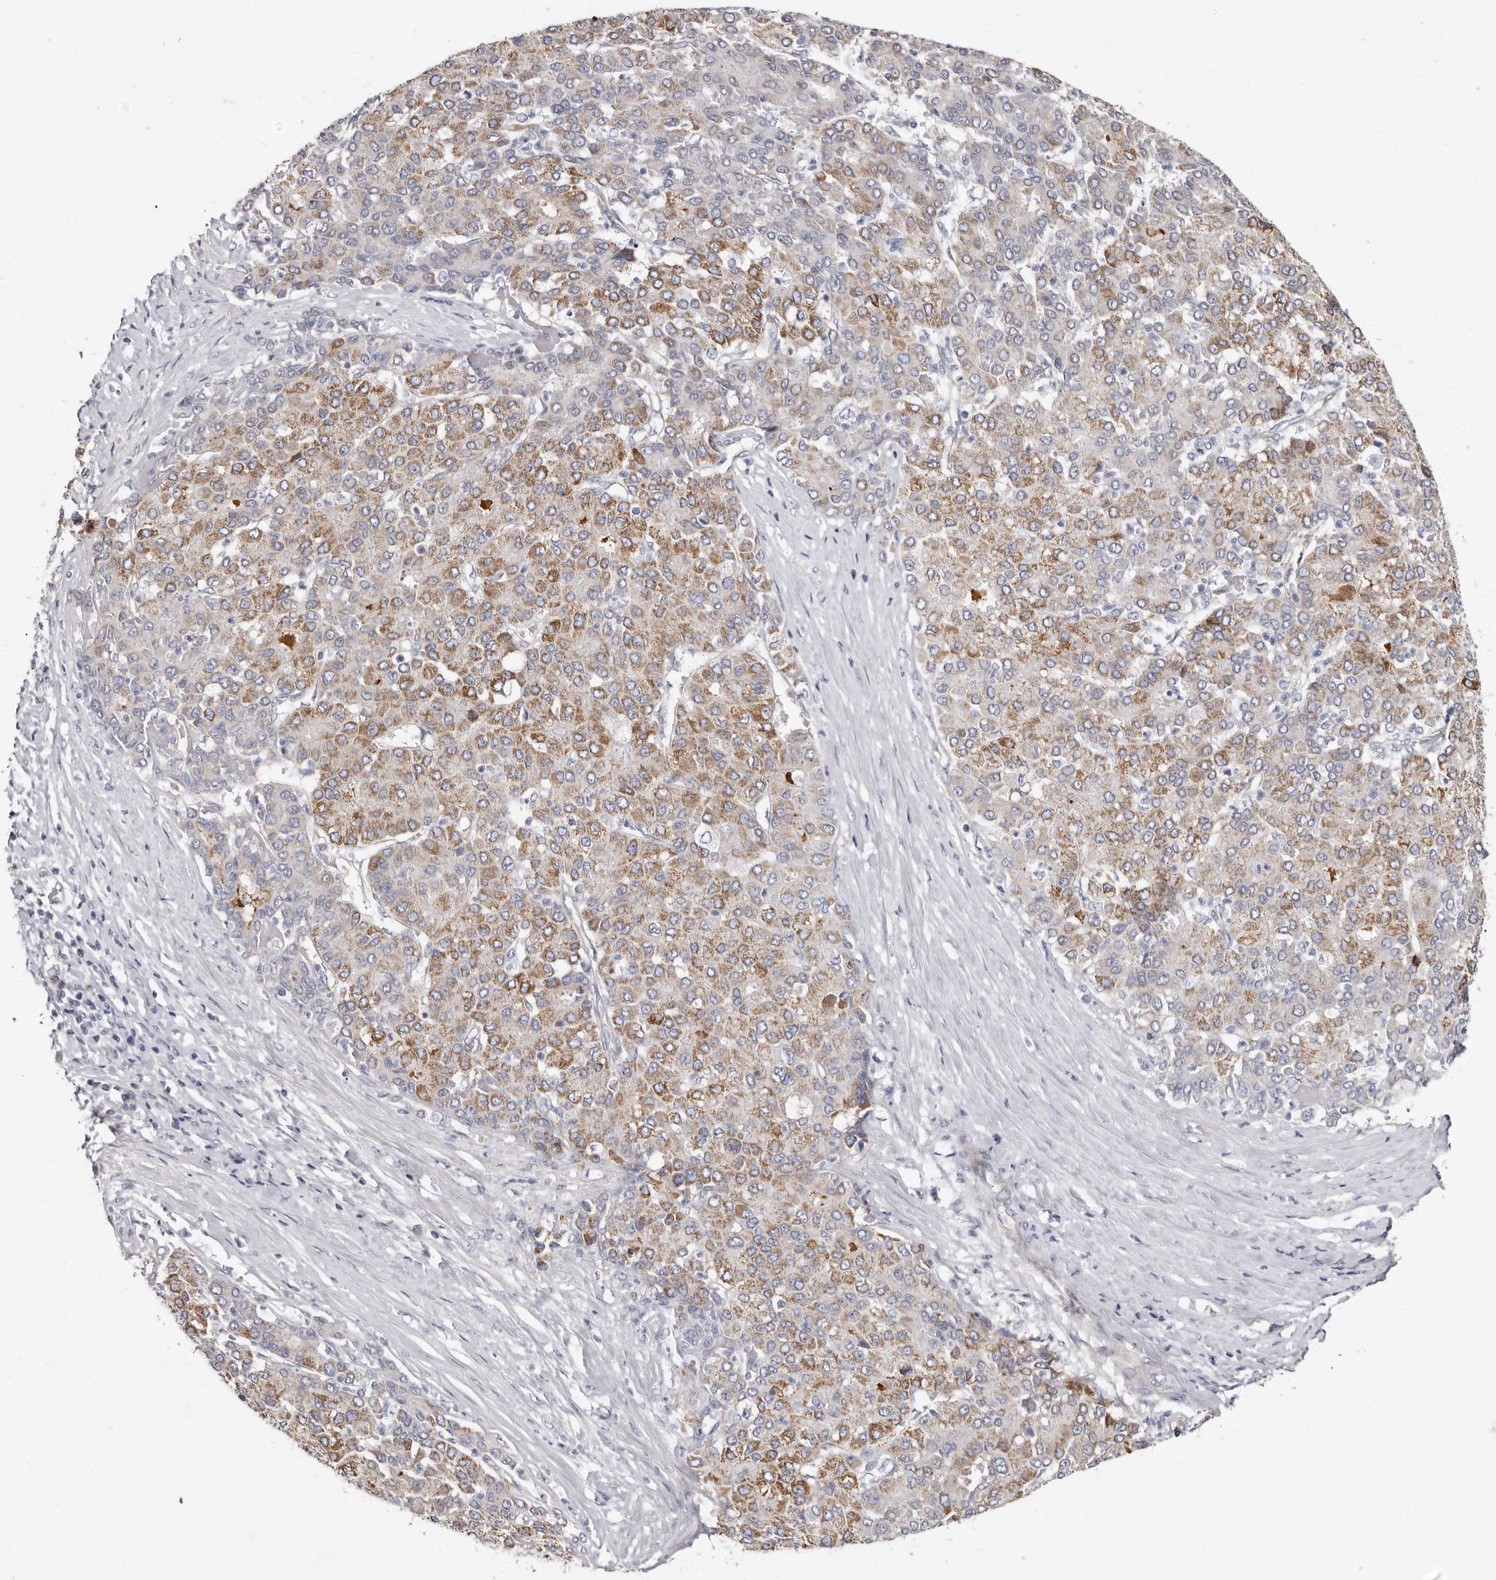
{"staining": {"intensity": "moderate", "quantity": "25%-75%", "location": "cytoplasmic/membranous"}, "tissue": "liver cancer", "cell_type": "Tumor cells", "image_type": "cancer", "snomed": [{"axis": "morphology", "description": "Carcinoma, Hepatocellular, NOS"}, {"axis": "topography", "description": "Liver"}], "caption": "Immunohistochemistry (IHC) image of neoplastic tissue: liver cancer (hepatocellular carcinoma) stained using IHC reveals medium levels of moderate protein expression localized specifically in the cytoplasmic/membranous of tumor cells, appearing as a cytoplasmic/membranous brown color.", "gene": "SPTA1", "patient": {"sex": "male", "age": 65}}